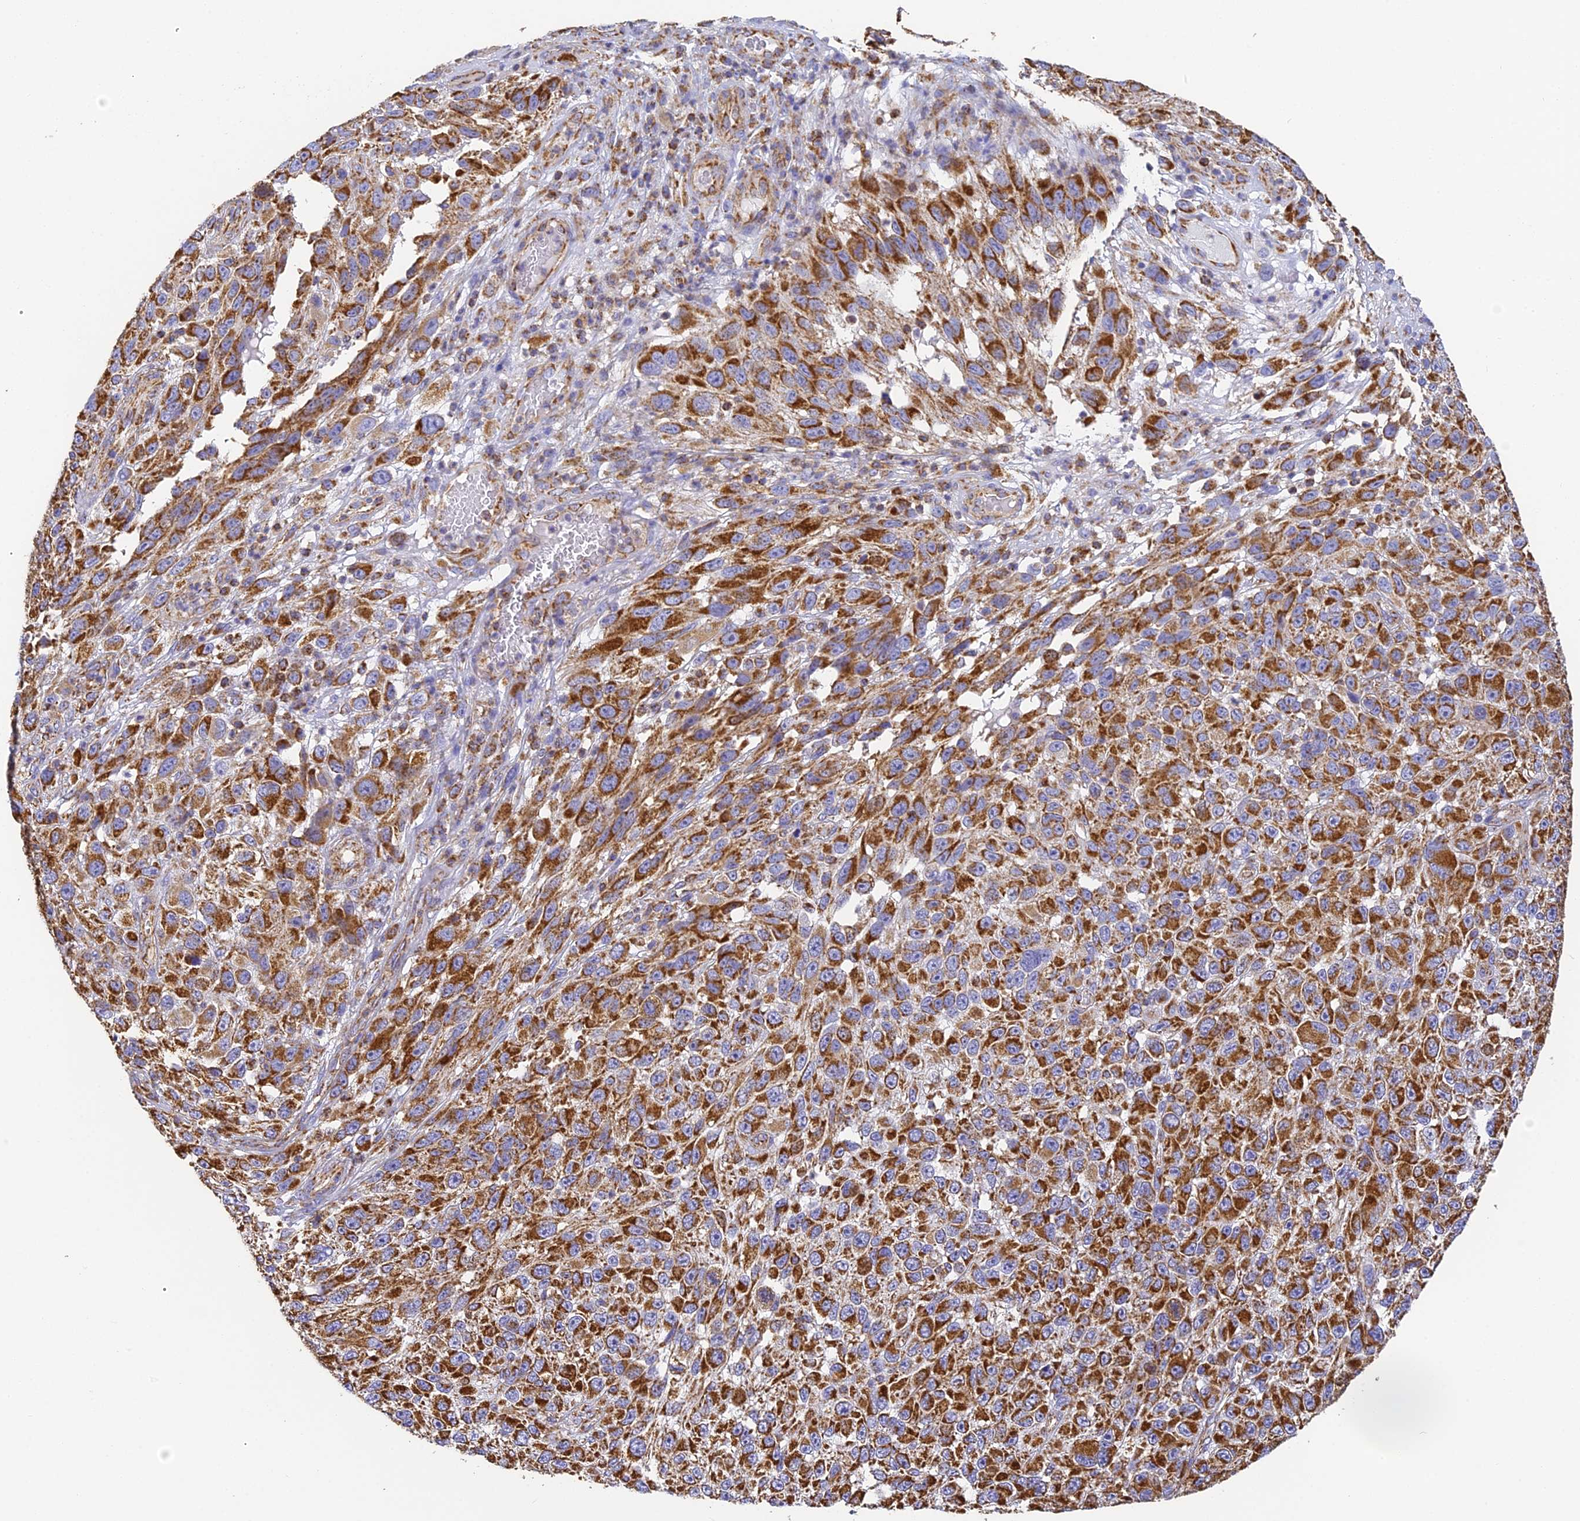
{"staining": {"intensity": "strong", "quantity": ">75%", "location": "cytoplasmic/membranous"}, "tissue": "melanoma", "cell_type": "Tumor cells", "image_type": "cancer", "snomed": [{"axis": "morphology", "description": "Malignant melanoma, NOS"}, {"axis": "topography", "description": "Skin"}], "caption": "An IHC micrograph of tumor tissue is shown. Protein staining in brown labels strong cytoplasmic/membranous positivity in malignant melanoma within tumor cells.", "gene": "COX6C", "patient": {"sex": "female", "age": 96}}